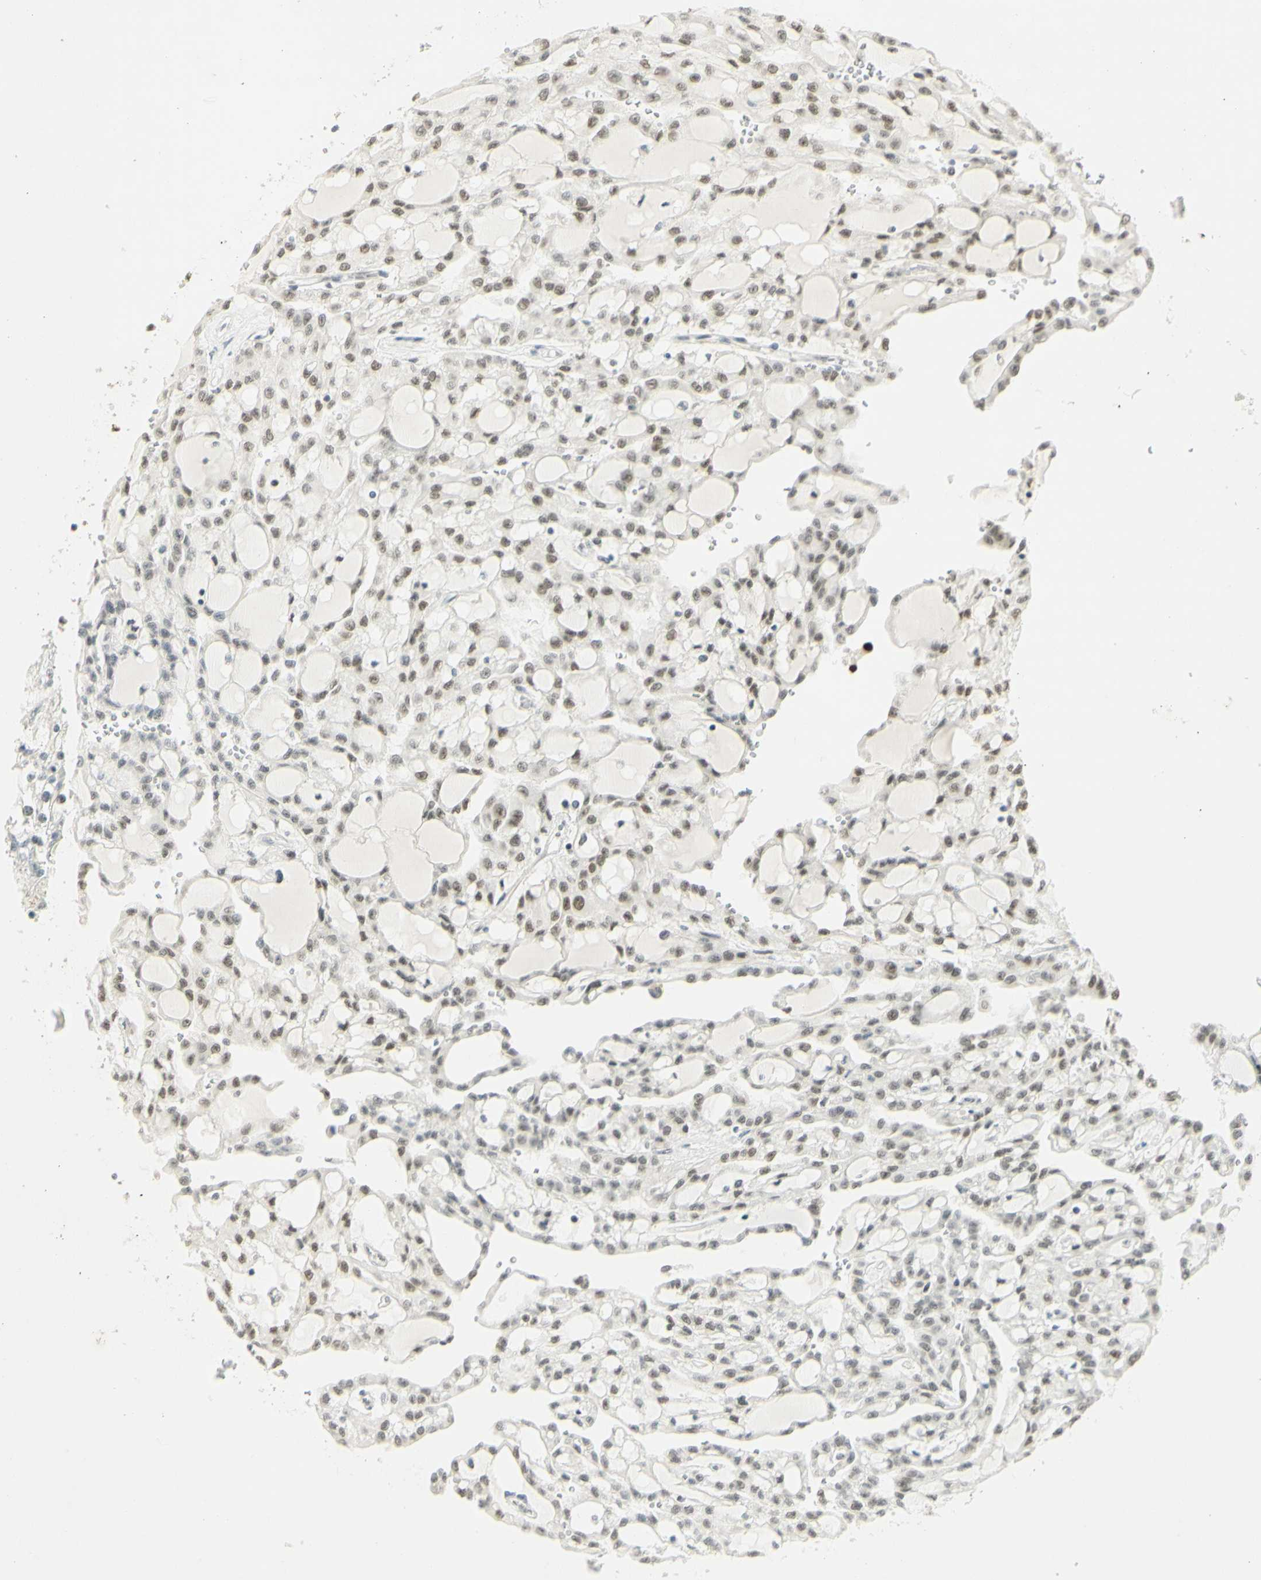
{"staining": {"intensity": "weak", "quantity": ">75%", "location": "nuclear"}, "tissue": "renal cancer", "cell_type": "Tumor cells", "image_type": "cancer", "snomed": [{"axis": "morphology", "description": "Adenocarcinoma, NOS"}, {"axis": "topography", "description": "Kidney"}], "caption": "DAB immunohistochemical staining of human renal cancer (adenocarcinoma) exhibits weak nuclear protein staining in approximately >75% of tumor cells.", "gene": "PMS2", "patient": {"sex": "male", "age": 63}}